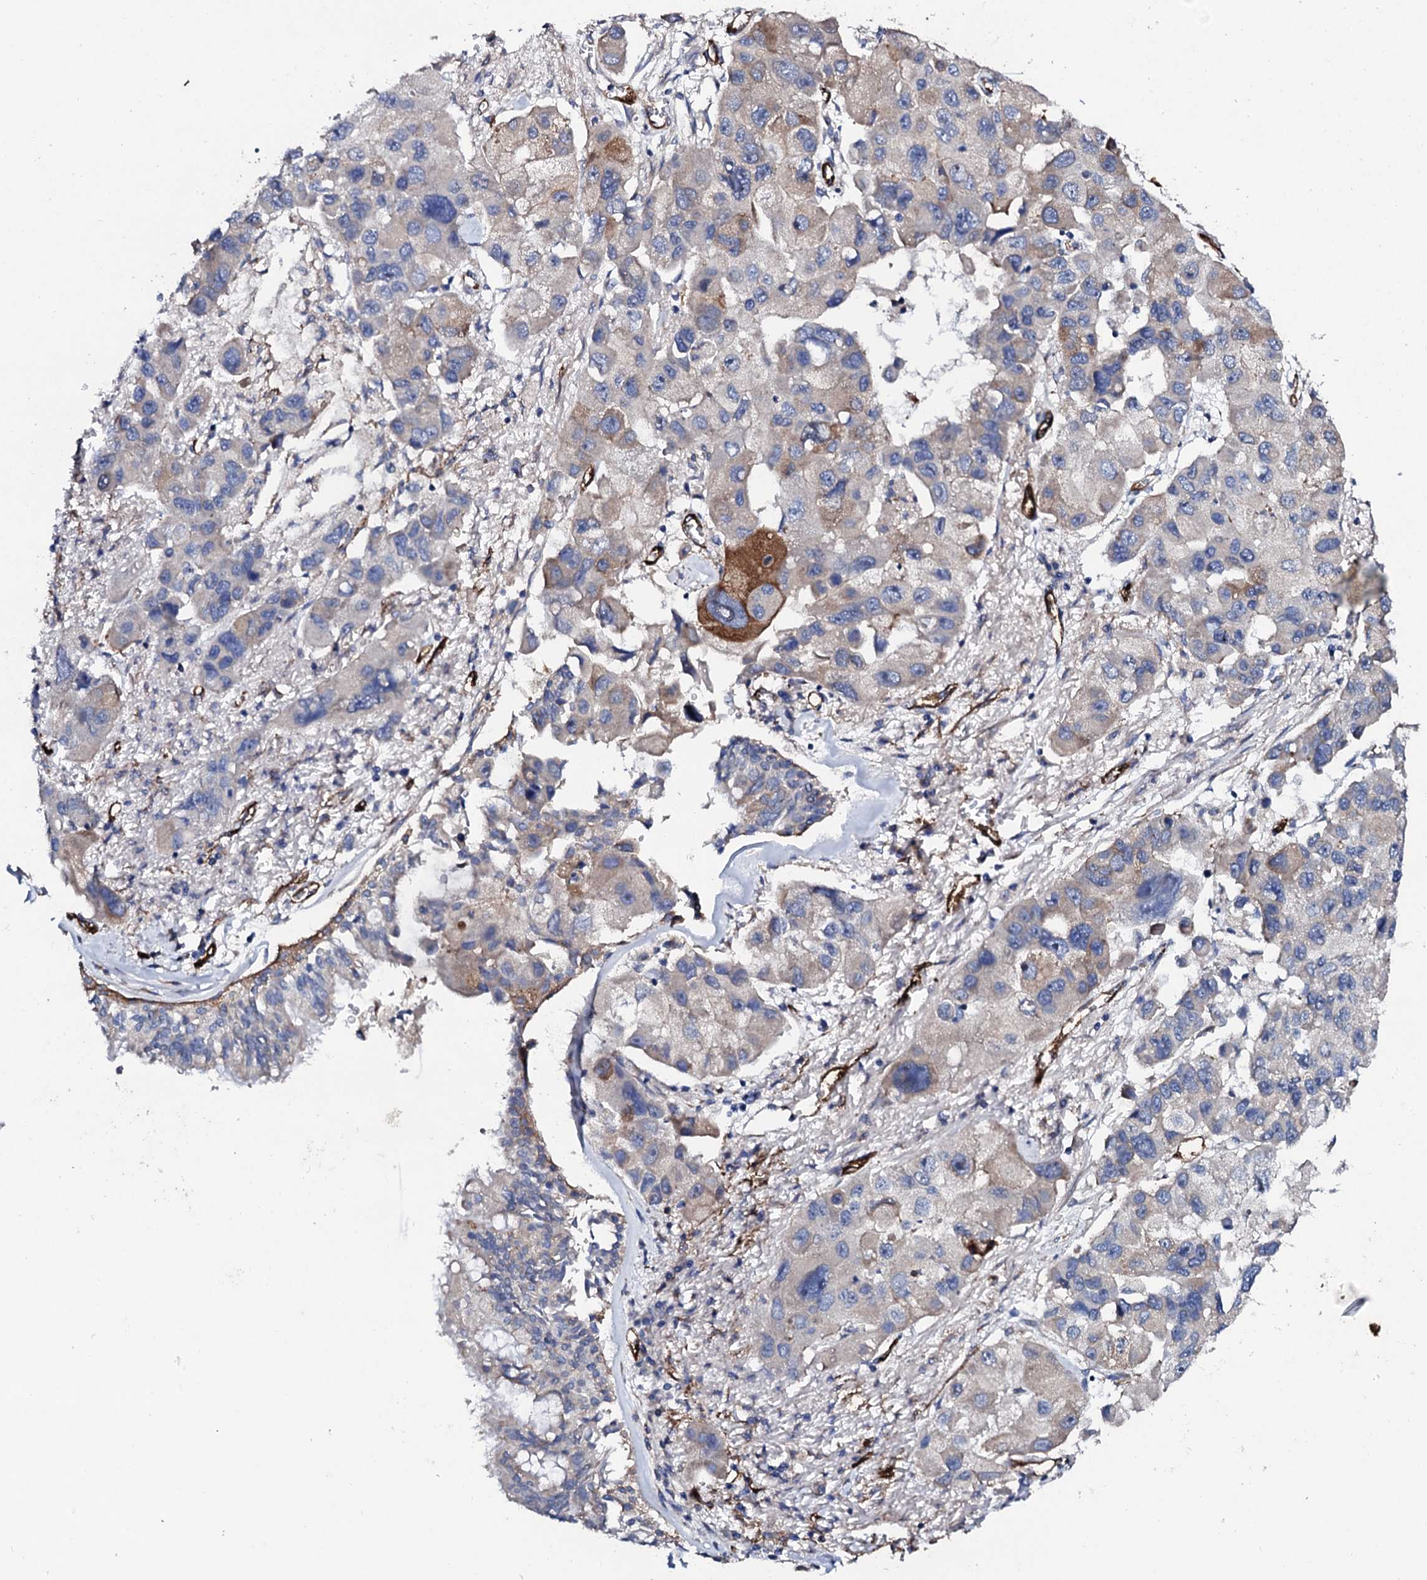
{"staining": {"intensity": "strong", "quantity": "<25%", "location": "cytoplasmic/membranous"}, "tissue": "lung cancer", "cell_type": "Tumor cells", "image_type": "cancer", "snomed": [{"axis": "morphology", "description": "Adenocarcinoma, NOS"}, {"axis": "topography", "description": "Lung"}], "caption": "Immunohistochemical staining of human lung cancer reveals medium levels of strong cytoplasmic/membranous expression in approximately <25% of tumor cells.", "gene": "DBX1", "patient": {"sex": "female", "age": 54}}